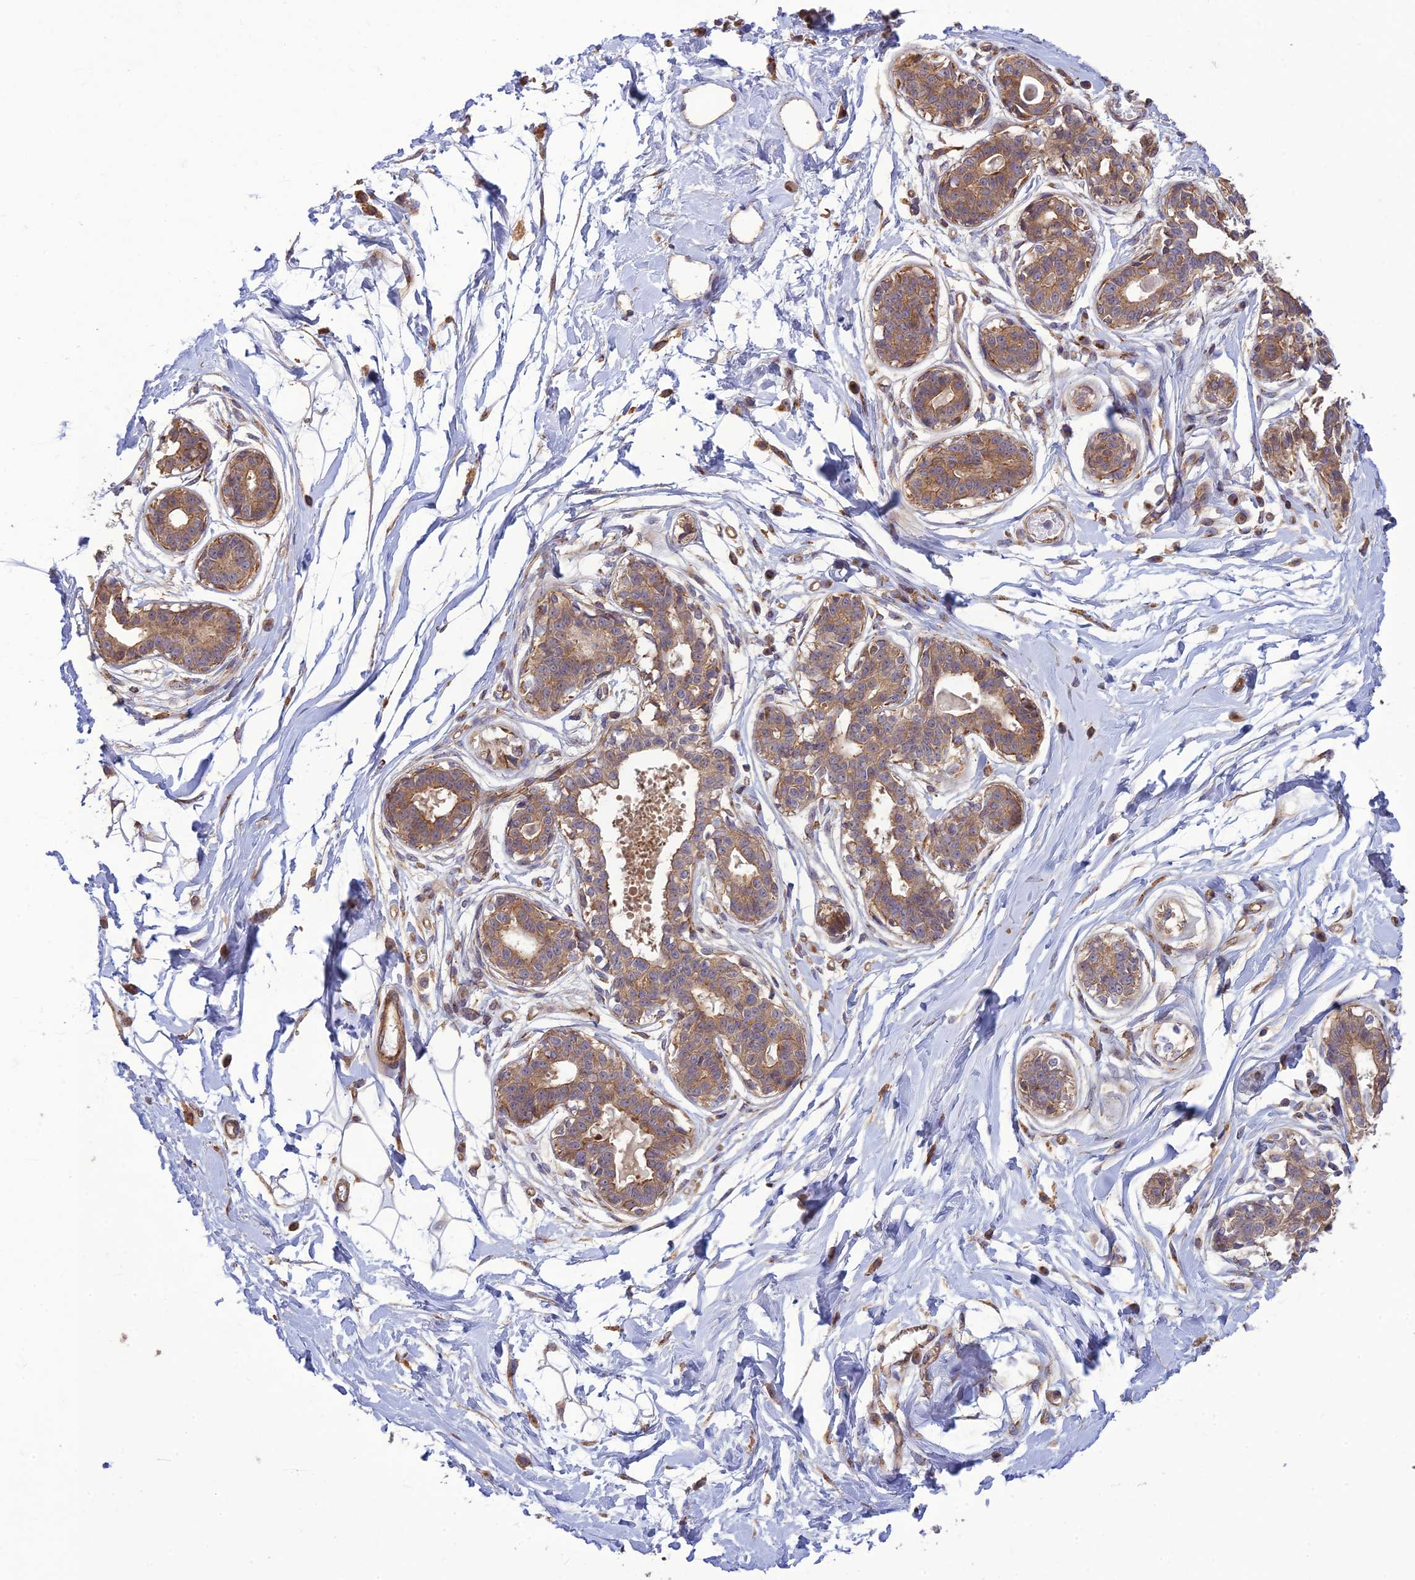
{"staining": {"intensity": "negative", "quantity": "none", "location": "none"}, "tissue": "breast", "cell_type": "Adipocytes", "image_type": "normal", "snomed": [{"axis": "morphology", "description": "Normal tissue, NOS"}, {"axis": "topography", "description": "Breast"}], "caption": "Immunohistochemical staining of benign breast reveals no significant positivity in adipocytes.", "gene": "TMEM131L", "patient": {"sex": "female", "age": 45}}